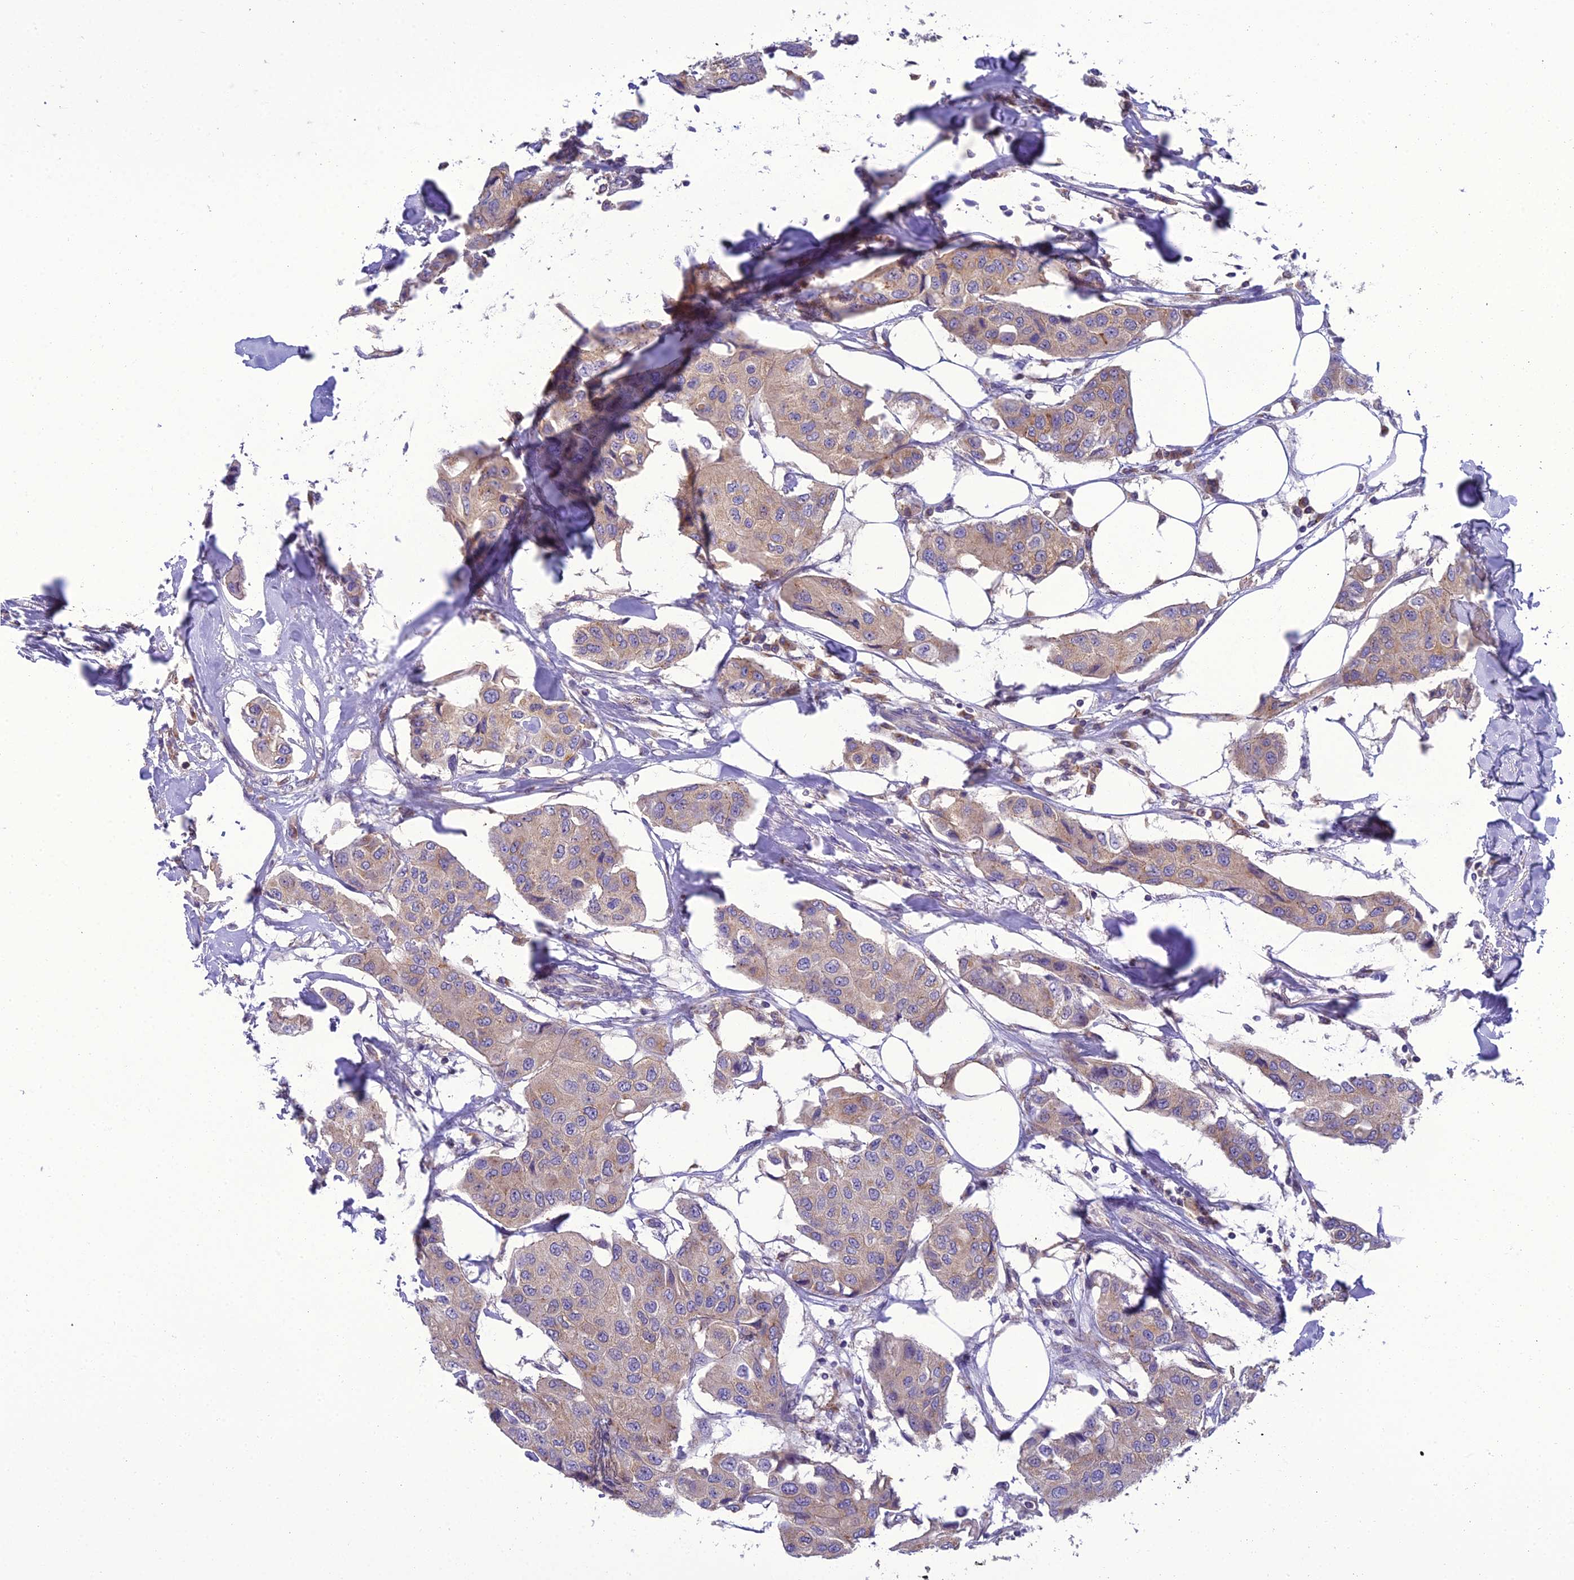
{"staining": {"intensity": "weak", "quantity": ">75%", "location": "cytoplasmic/membranous"}, "tissue": "breast cancer", "cell_type": "Tumor cells", "image_type": "cancer", "snomed": [{"axis": "morphology", "description": "Duct carcinoma"}, {"axis": "topography", "description": "Breast"}], "caption": "Immunohistochemical staining of human breast intraductal carcinoma demonstrates low levels of weak cytoplasmic/membranous positivity in about >75% of tumor cells.", "gene": "GOLPH3", "patient": {"sex": "female", "age": 80}}